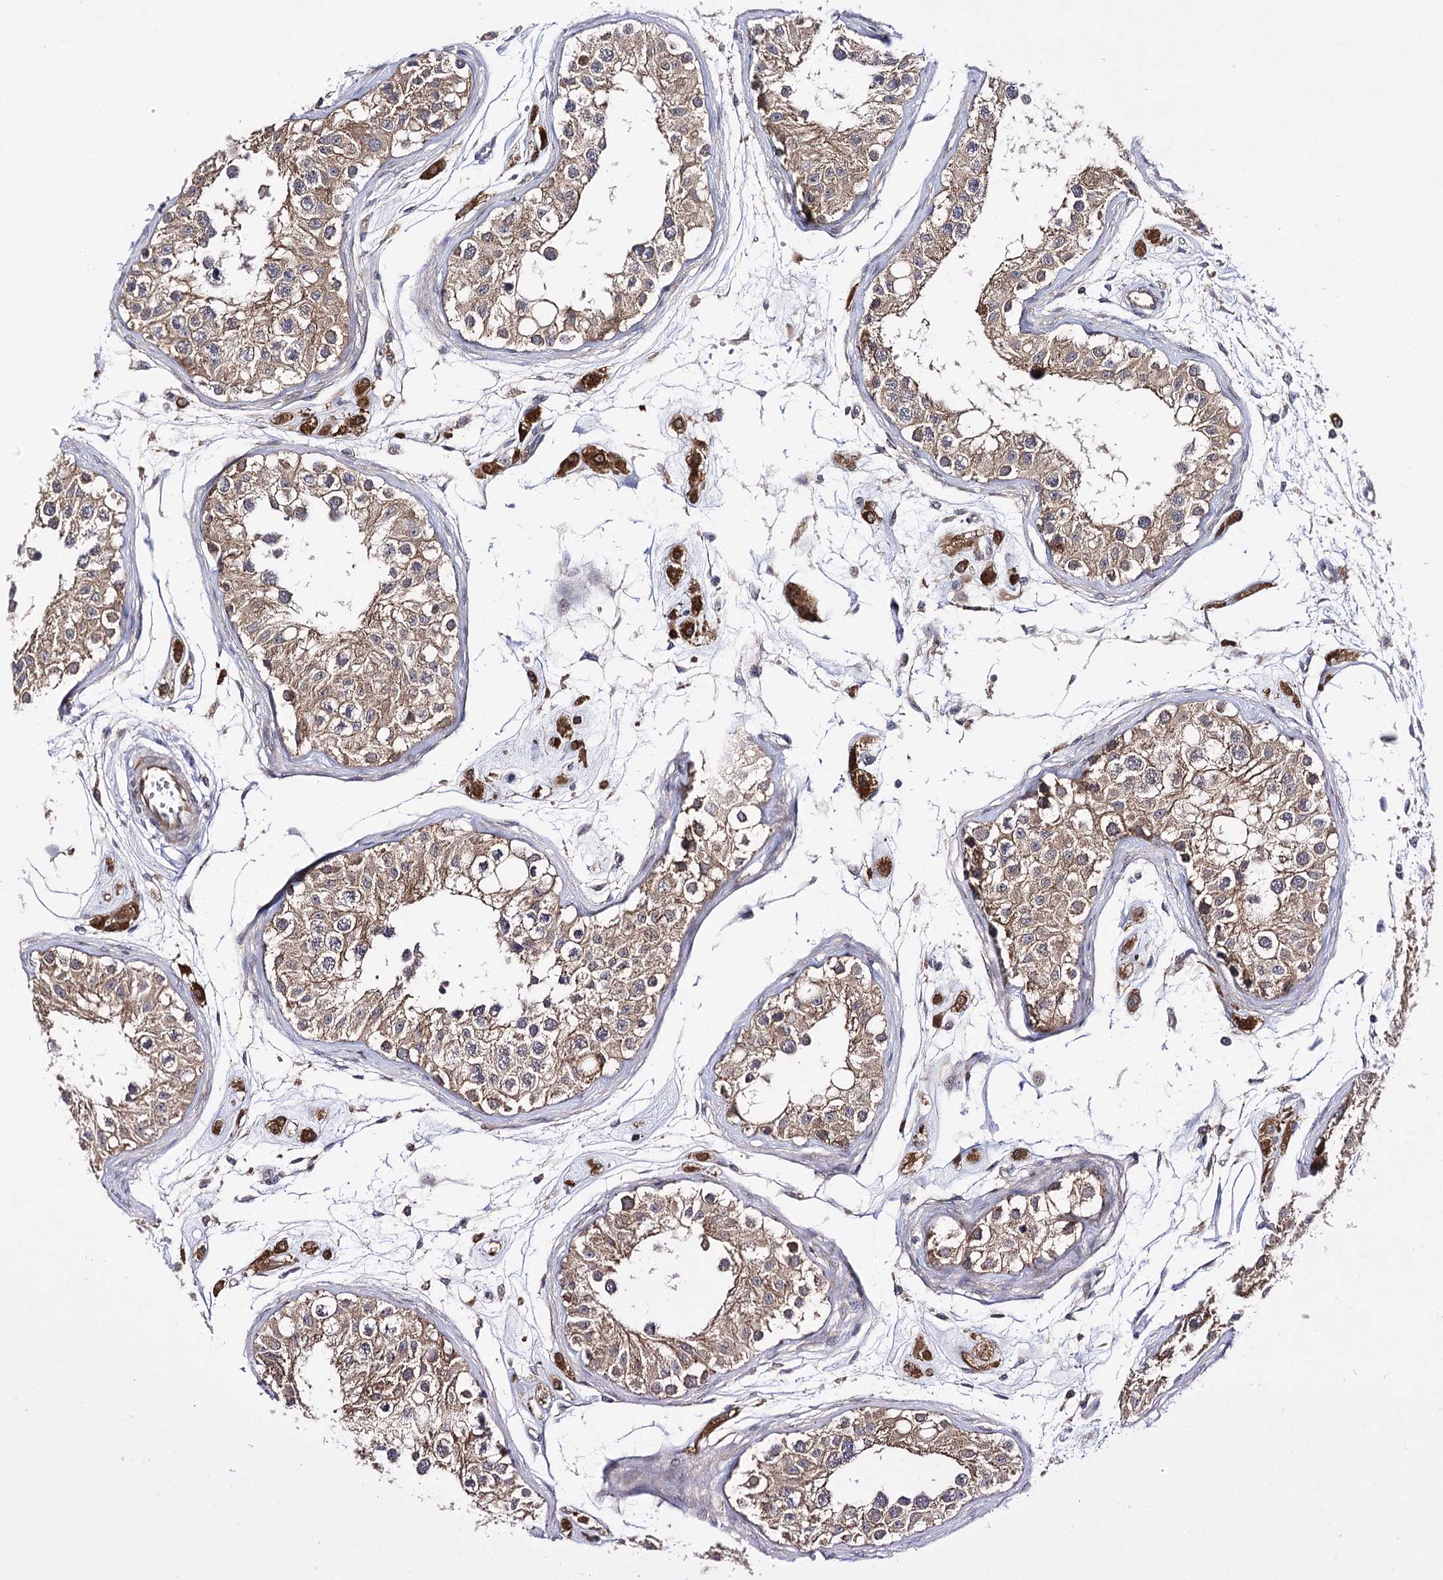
{"staining": {"intensity": "moderate", "quantity": ">75%", "location": "cytoplasmic/membranous"}, "tissue": "testis", "cell_type": "Cells in seminiferous ducts", "image_type": "normal", "snomed": [{"axis": "morphology", "description": "Normal tissue, NOS"}, {"axis": "morphology", "description": "Adenocarcinoma, metastatic, NOS"}, {"axis": "topography", "description": "Testis"}], "caption": "Immunohistochemical staining of normal testis exhibits >75% levels of moderate cytoplasmic/membranous protein staining in approximately >75% of cells in seminiferous ducts. The protein of interest is stained brown, and the nuclei are stained in blue (DAB IHC with brightfield microscopy, high magnification).", "gene": "BCR", "patient": {"sex": "male", "age": 26}}